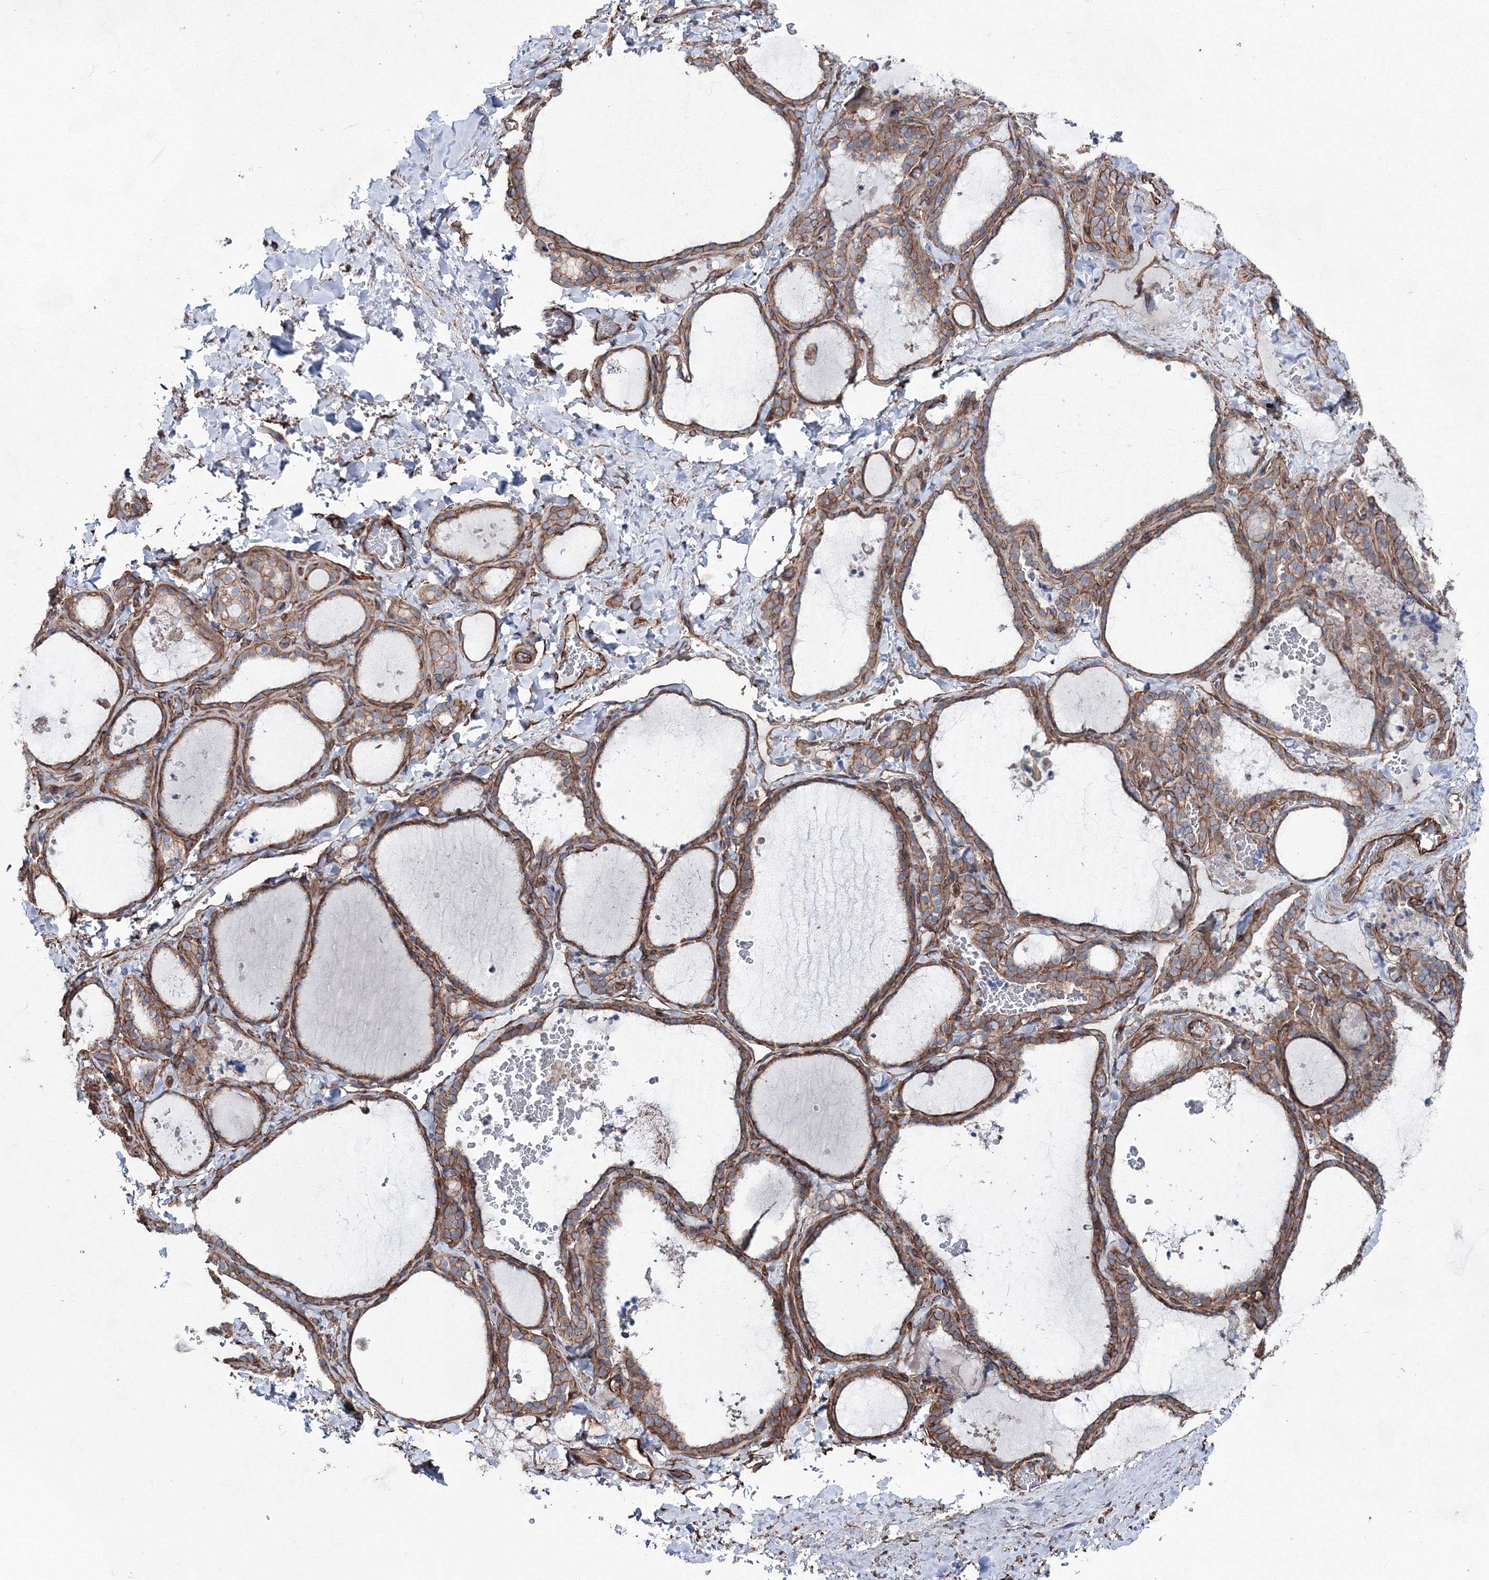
{"staining": {"intensity": "moderate", "quantity": ">75%", "location": "cytoplasmic/membranous"}, "tissue": "thyroid gland", "cell_type": "Glandular cells", "image_type": "normal", "snomed": [{"axis": "morphology", "description": "Normal tissue, NOS"}, {"axis": "topography", "description": "Thyroid gland"}], "caption": "This micrograph demonstrates benign thyroid gland stained with immunohistochemistry (IHC) to label a protein in brown. The cytoplasmic/membranous of glandular cells show moderate positivity for the protein. Nuclei are counter-stained blue.", "gene": "ANKRD37", "patient": {"sex": "female", "age": 22}}